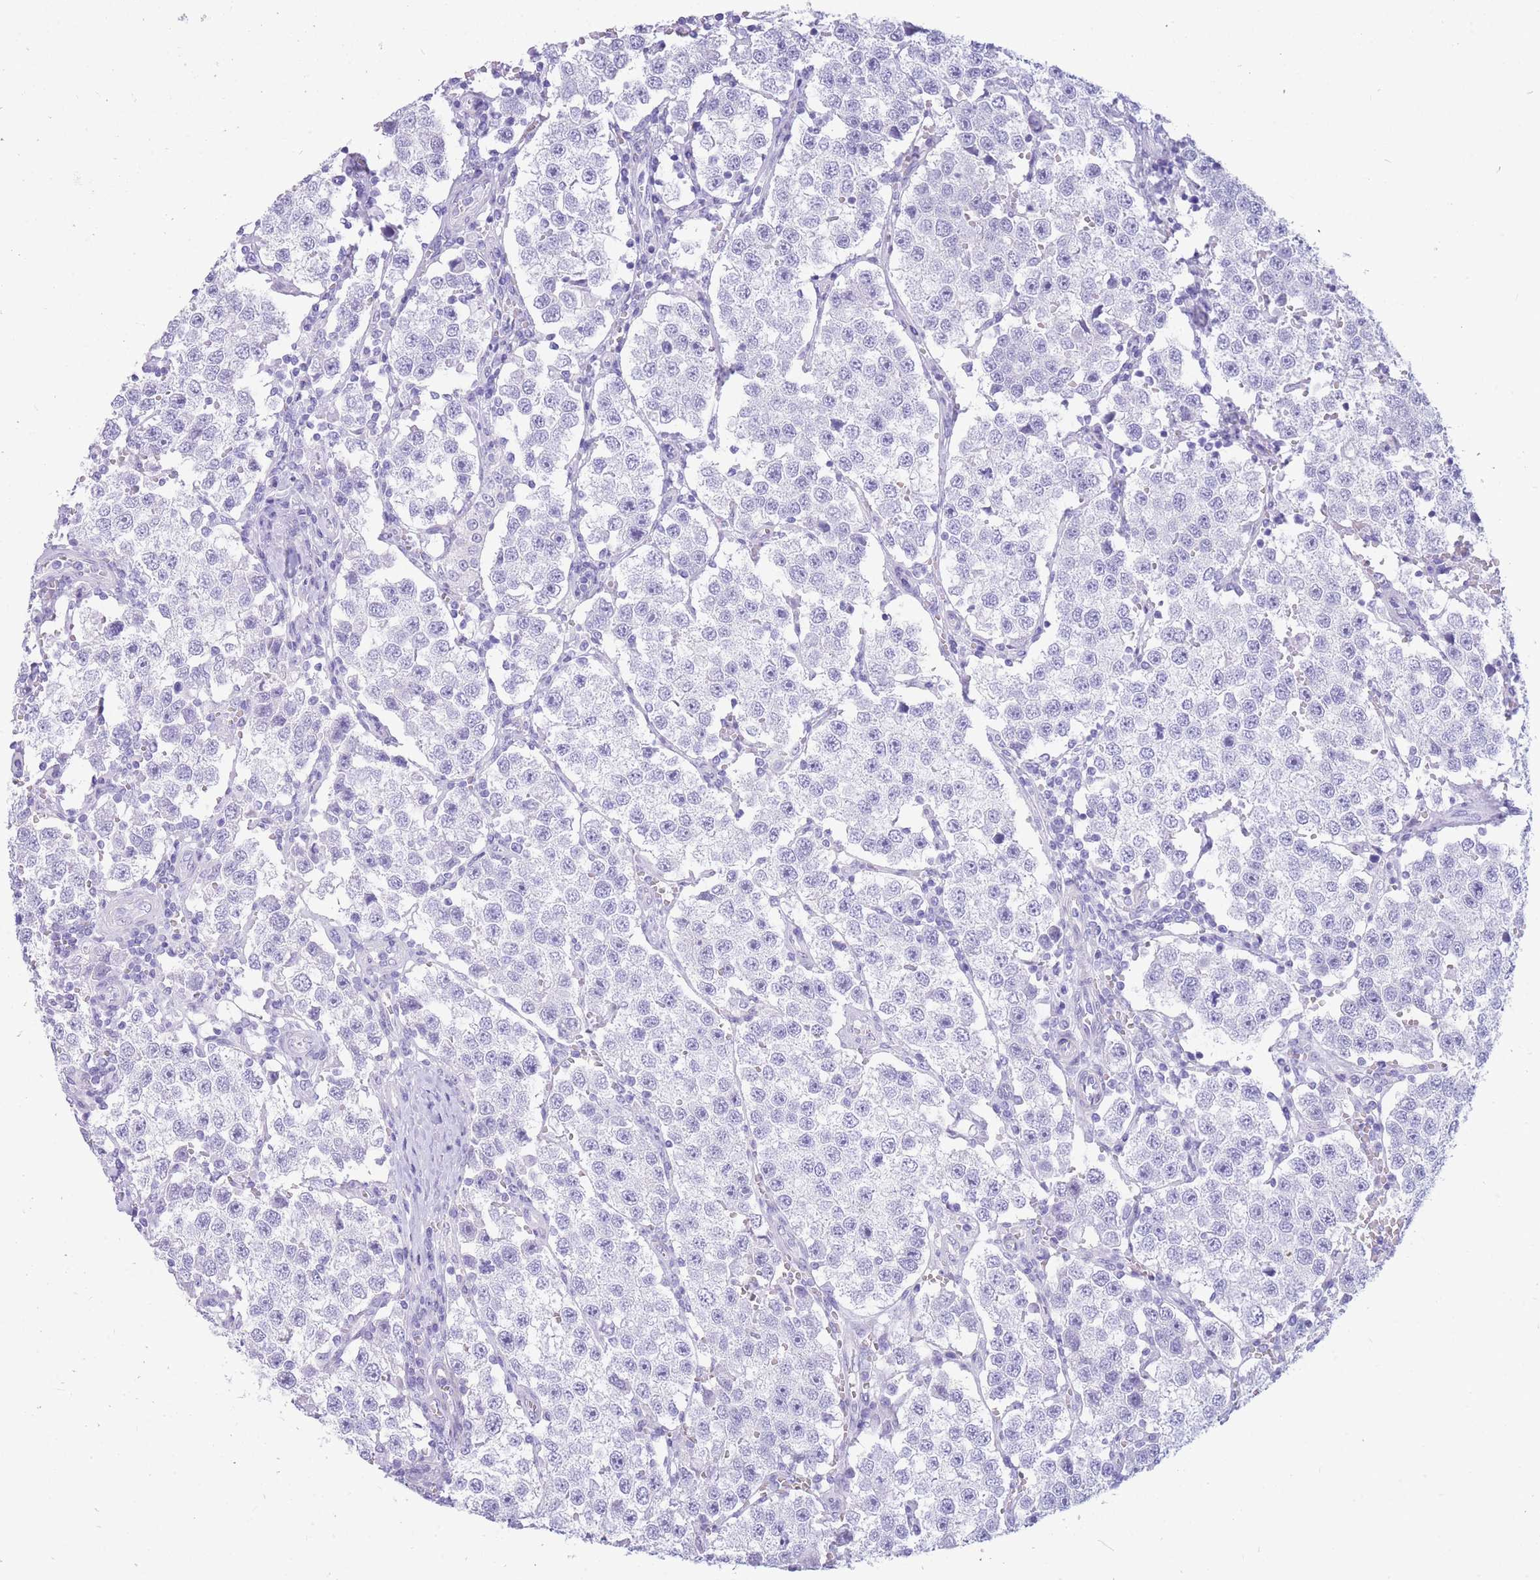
{"staining": {"intensity": "negative", "quantity": "none", "location": "none"}, "tissue": "testis cancer", "cell_type": "Tumor cells", "image_type": "cancer", "snomed": [{"axis": "morphology", "description": "Seminoma, NOS"}, {"axis": "topography", "description": "Testis"}], "caption": "Immunohistochemical staining of human testis cancer (seminoma) shows no significant staining in tumor cells. (DAB (3,3'-diaminobenzidine) immunohistochemistry, high magnification).", "gene": "MTSS2", "patient": {"sex": "male", "age": 37}}